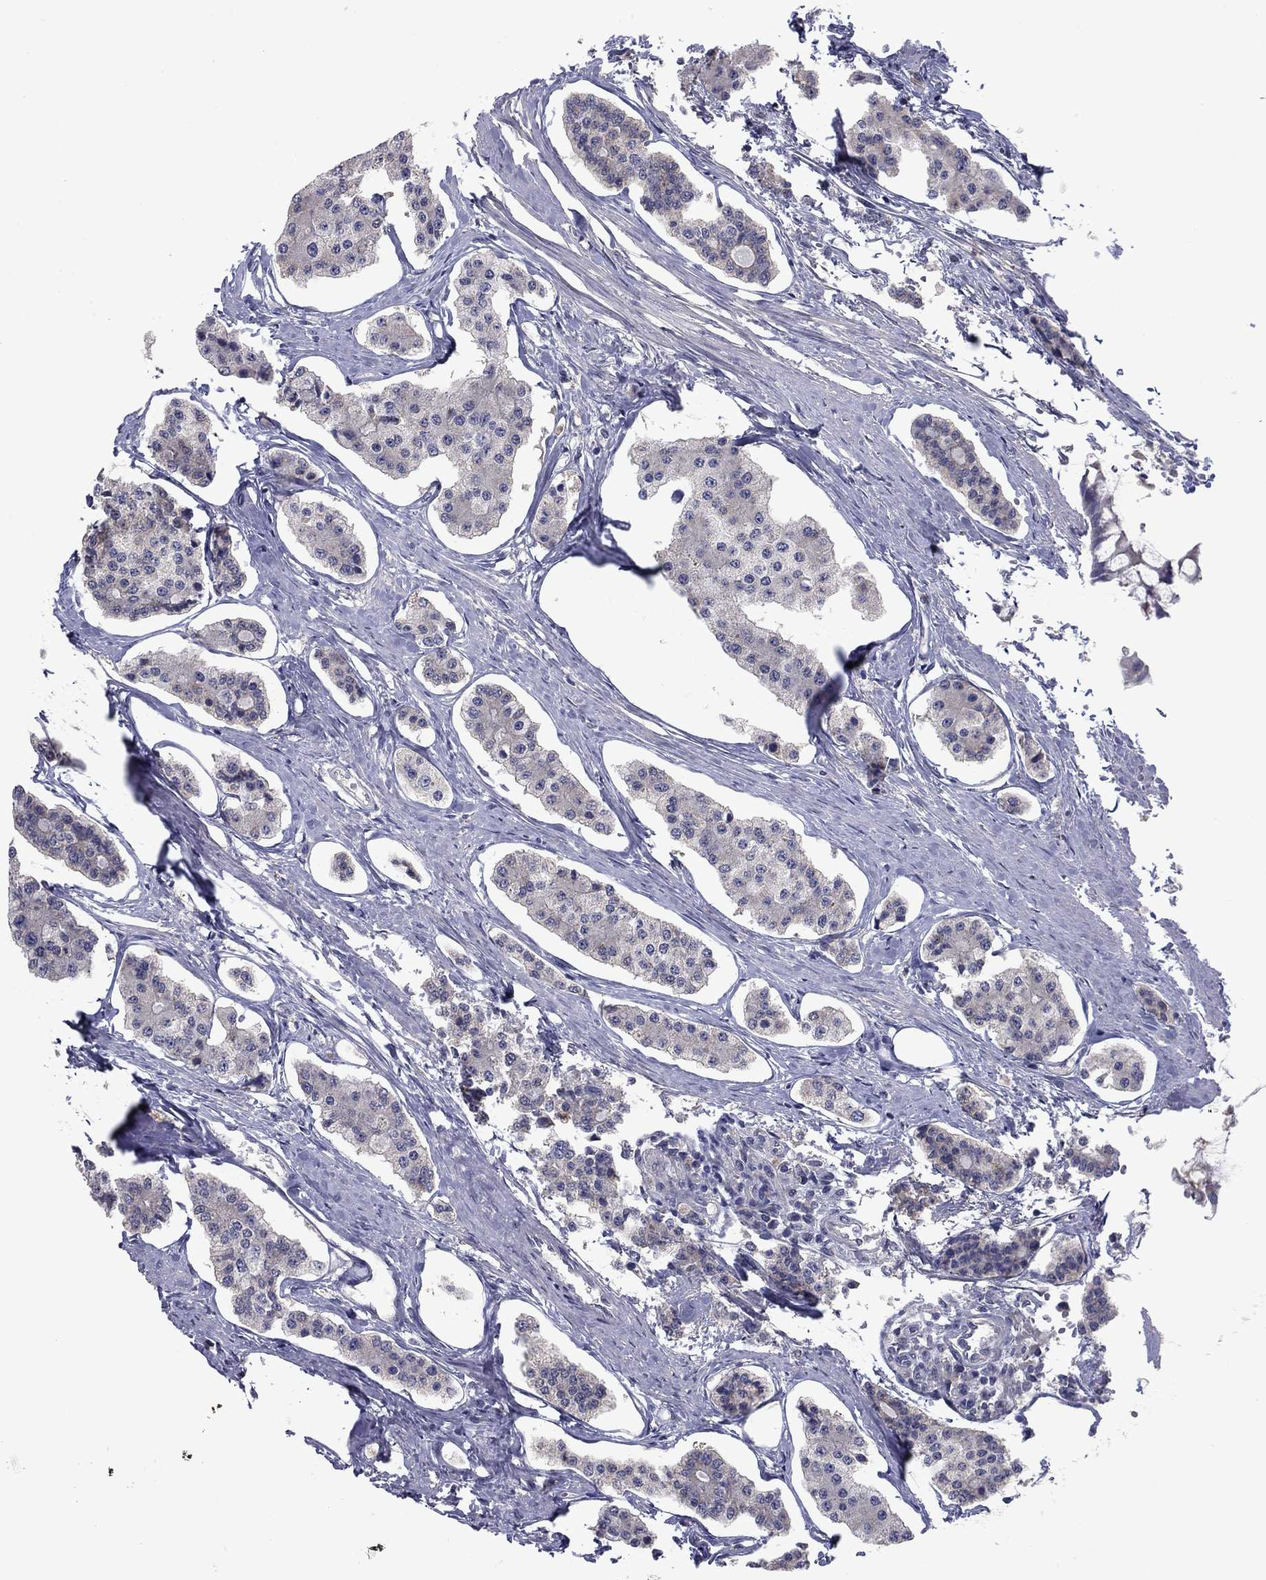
{"staining": {"intensity": "negative", "quantity": "none", "location": "none"}, "tissue": "carcinoid", "cell_type": "Tumor cells", "image_type": "cancer", "snomed": [{"axis": "morphology", "description": "Carcinoid, malignant, NOS"}, {"axis": "topography", "description": "Small intestine"}], "caption": "Tumor cells are negative for brown protein staining in carcinoid.", "gene": "GRHPR", "patient": {"sex": "female", "age": 65}}